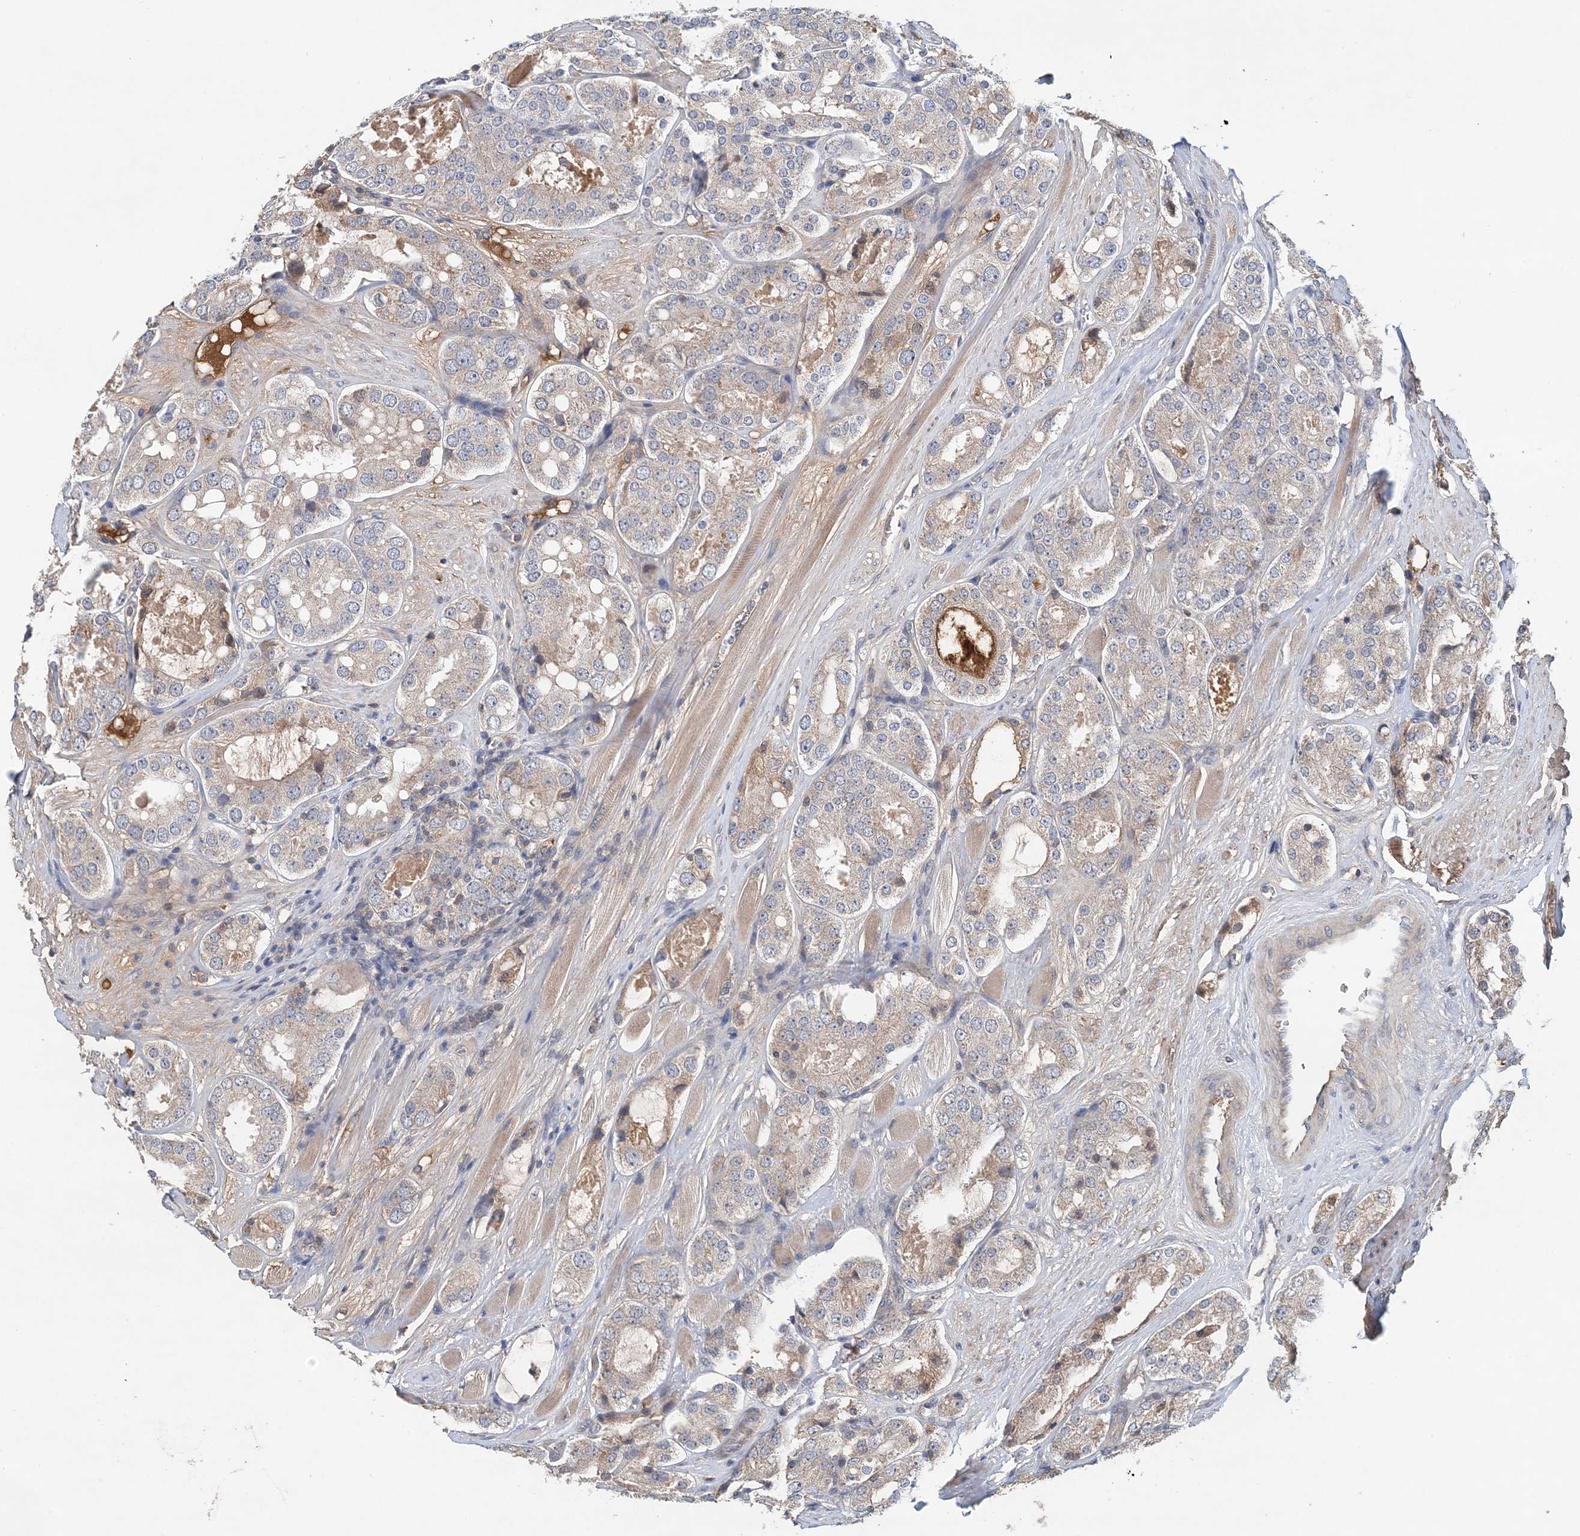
{"staining": {"intensity": "negative", "quantity": "none", "location": "none"}, "tissue": "prostate cancer", "cell_type": "Tumor cells", "image_type": "cancer", "snomed": [{"axis": "morphology", "description": "Adenocarcinoma, High grade"}, {"axis": "topography", "description": "Prostate"}], "caption": "The photomicrograph demonstrates no significant expression in tumor cells of high-grade adenocarcinoma (prostate). The staining was performed using DAB to visualize the protein expression in brown, while the nuclei were stained in blue with hematoxylin (Magnification: 20x).", "gene": "SYCP3", "patient": {"sex": "male", "age": 65}}